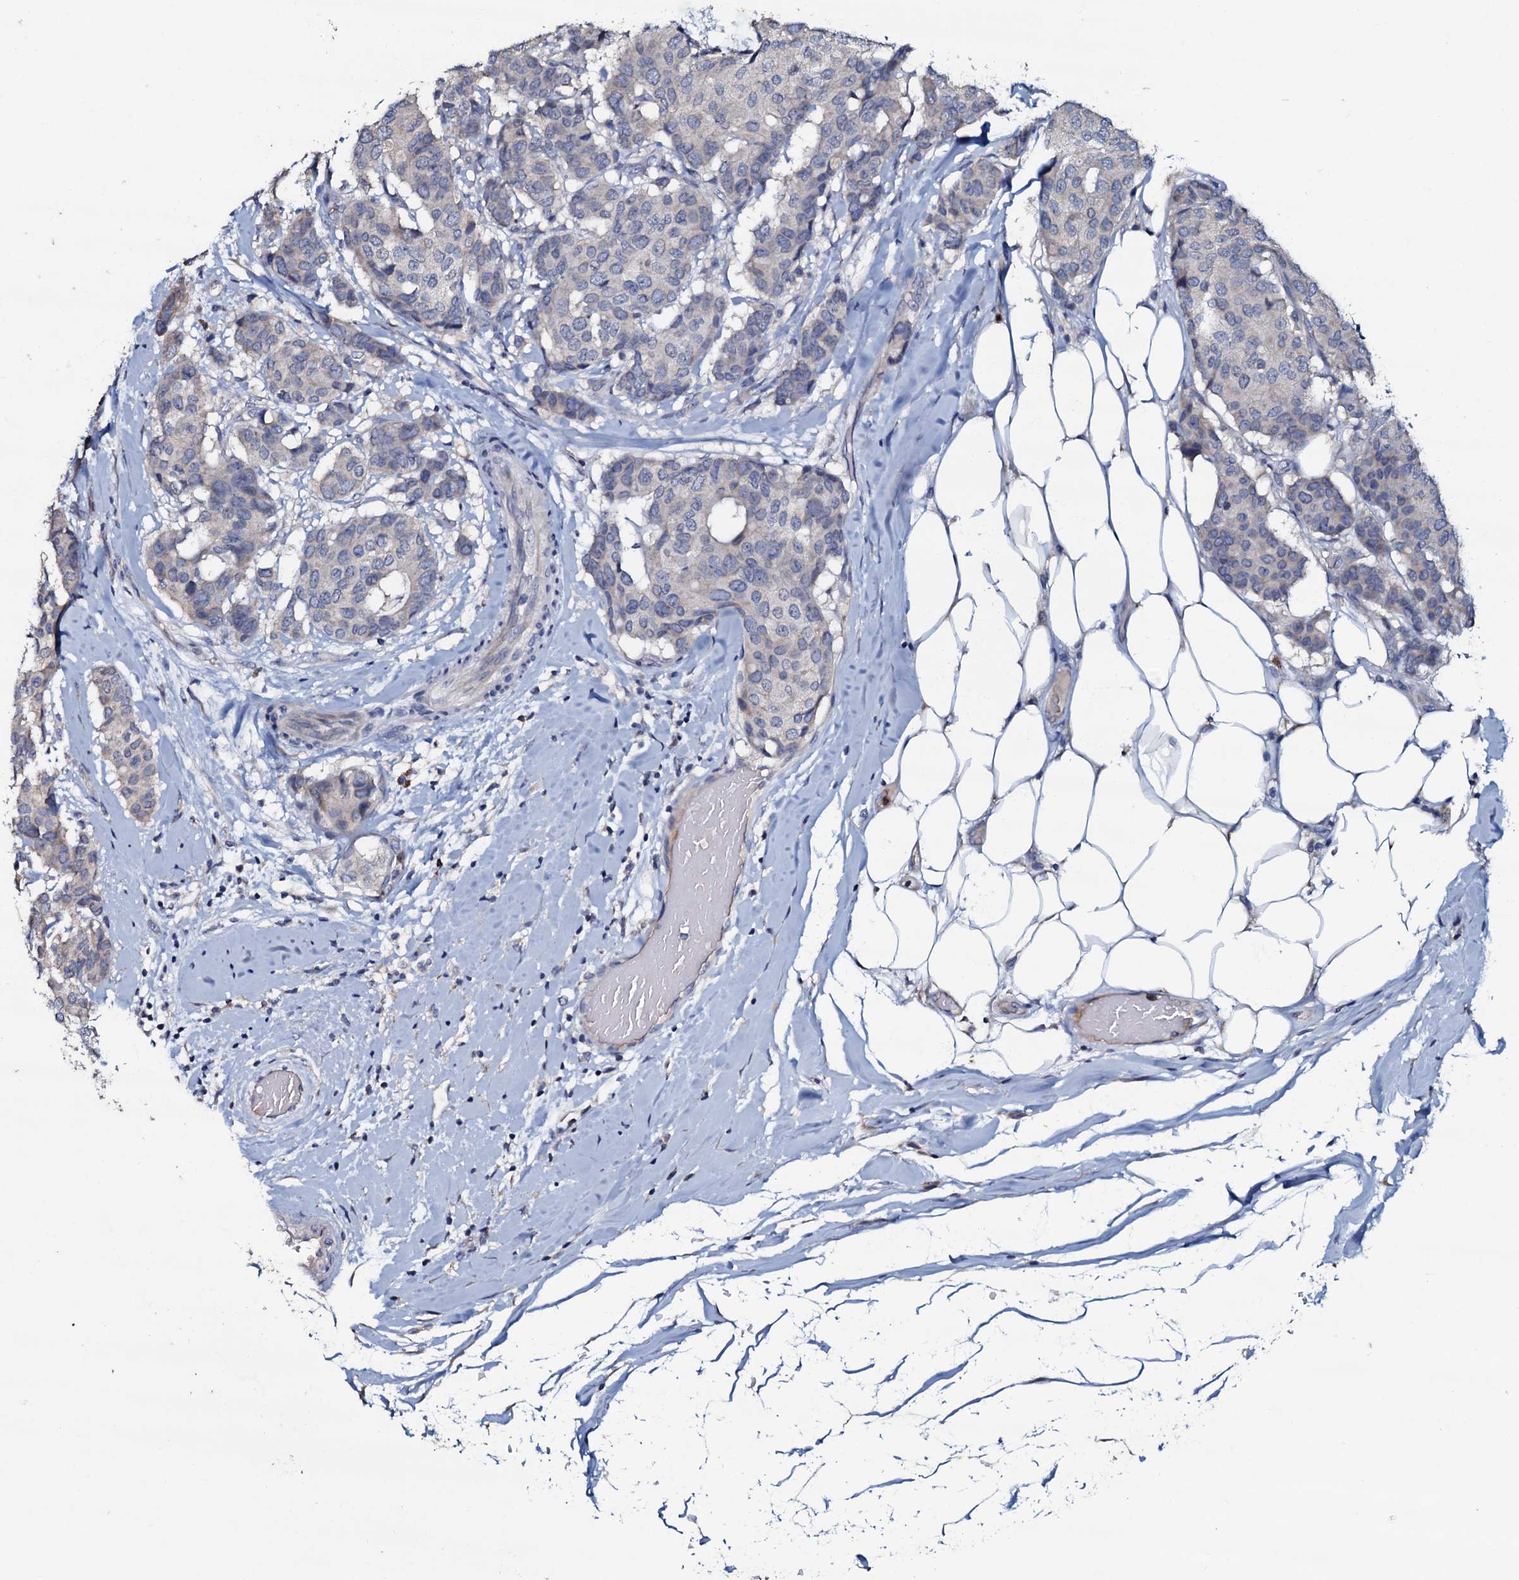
{"staining": {"intensity": "negative", "quantity": "none", "location": "none"}, "tissue": "breast cancer", "cell_type": "Tumor cells", "image_type": "cancer", "snomed": [{"axis": "morphology", "description": "Duct carcinoma"}, {"axis": "topography", "description": "Breast"}], "caption": "IHC photomicrograph of intraductal carcinoma (breast) stained for a protein (brown), which exhibits no positivity in tumor cells.", "gene": "CPNE2", "patient": {"sex": "female", "age": 75}}